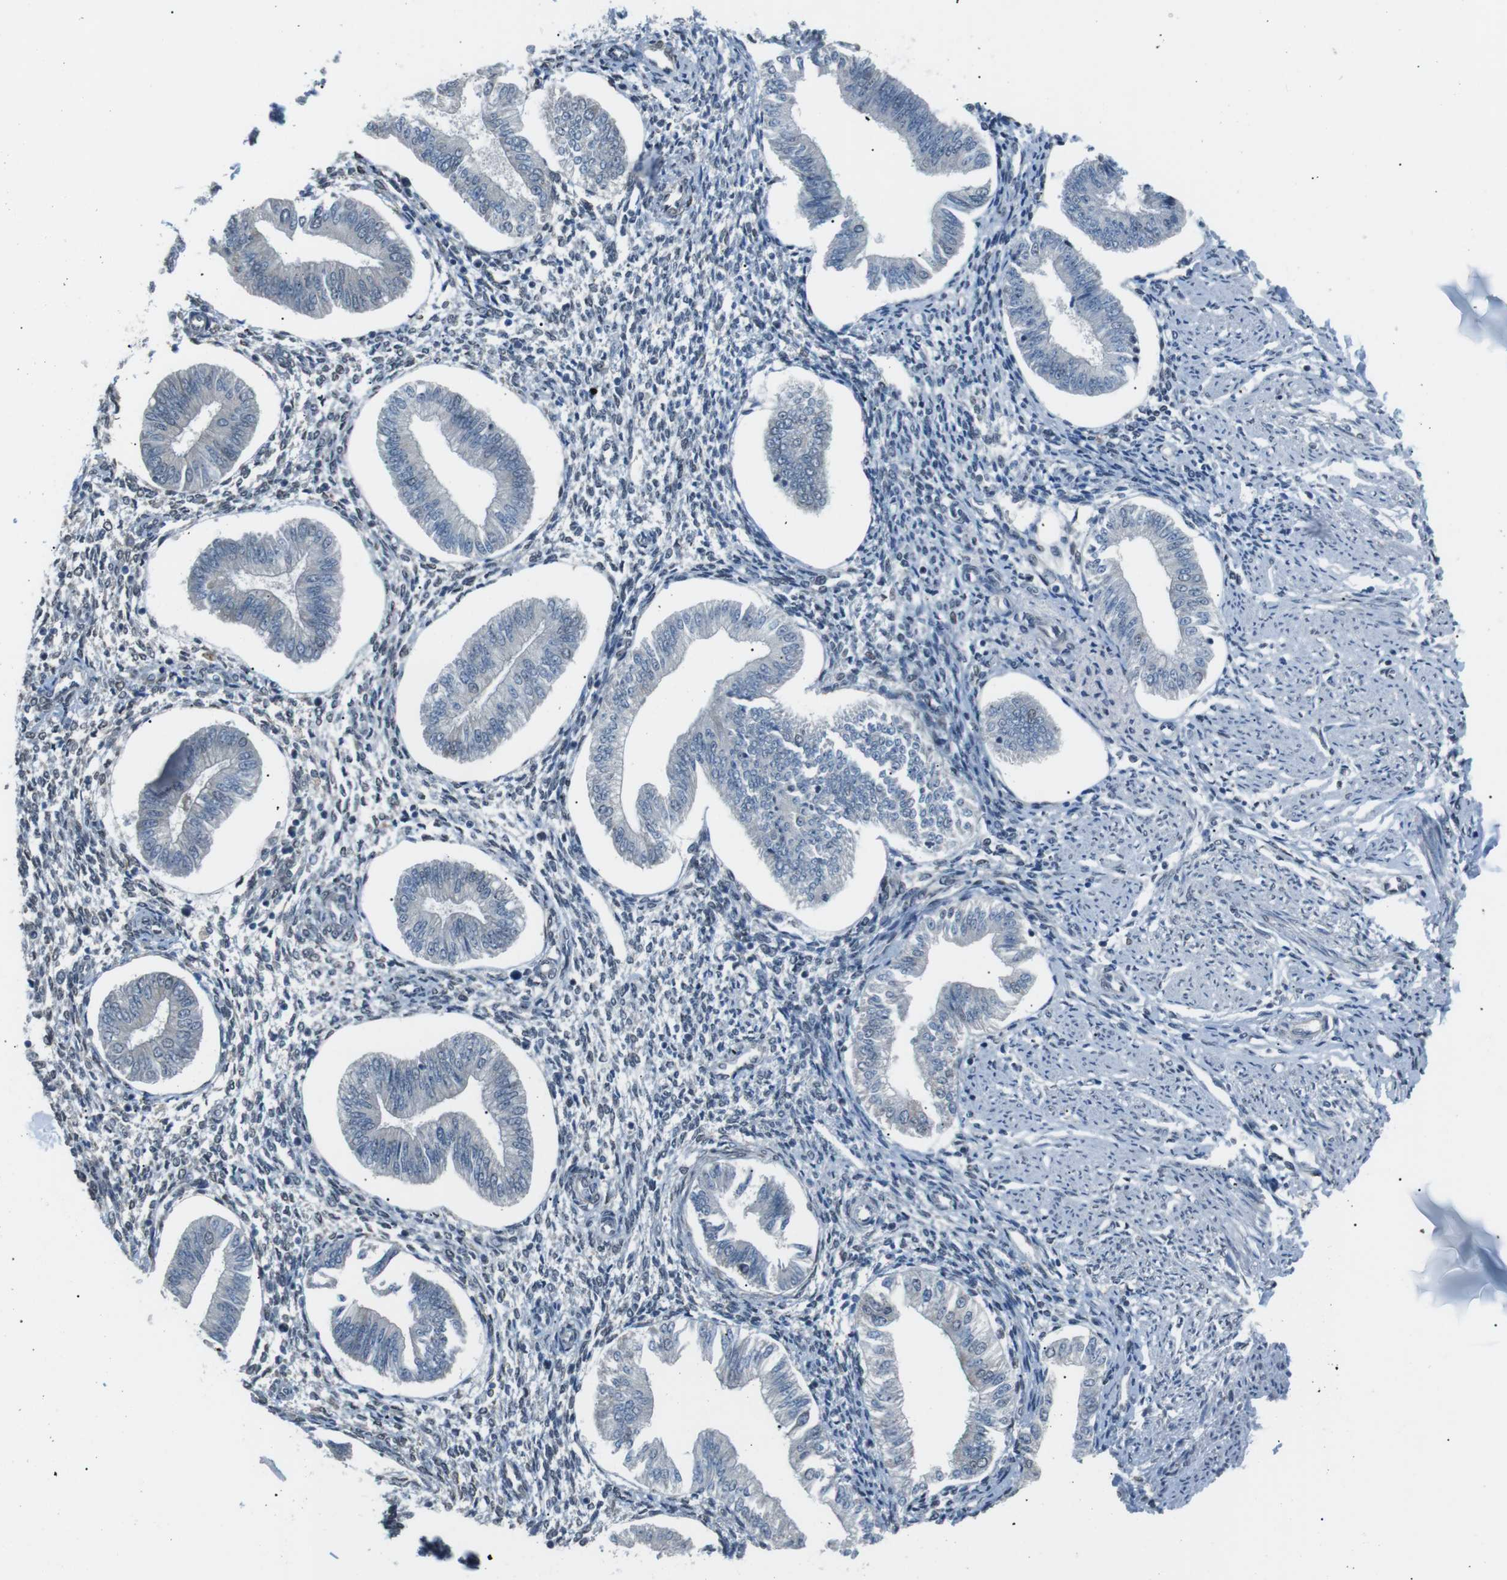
{"staining": {"intensity": "weak", "quantity": "<25%", "location": "nuclear"}, "tissue": "endometrium", "cell_type": "Cells in endometrial stroma", "image_type": "normal", "snomed": [{"axis": "morphology", "description": "Normal tissue, NOS"}, {"axis": "topography", "description": "Endometrium"}], "caption": "High power microscopy photomicrograph of an IHC micrograph of normal endometrium, revealing no significant expression in cells in endometrial stroma.", "gene": "SRPK2", "patient": {"sex": "female", "age": 50}}